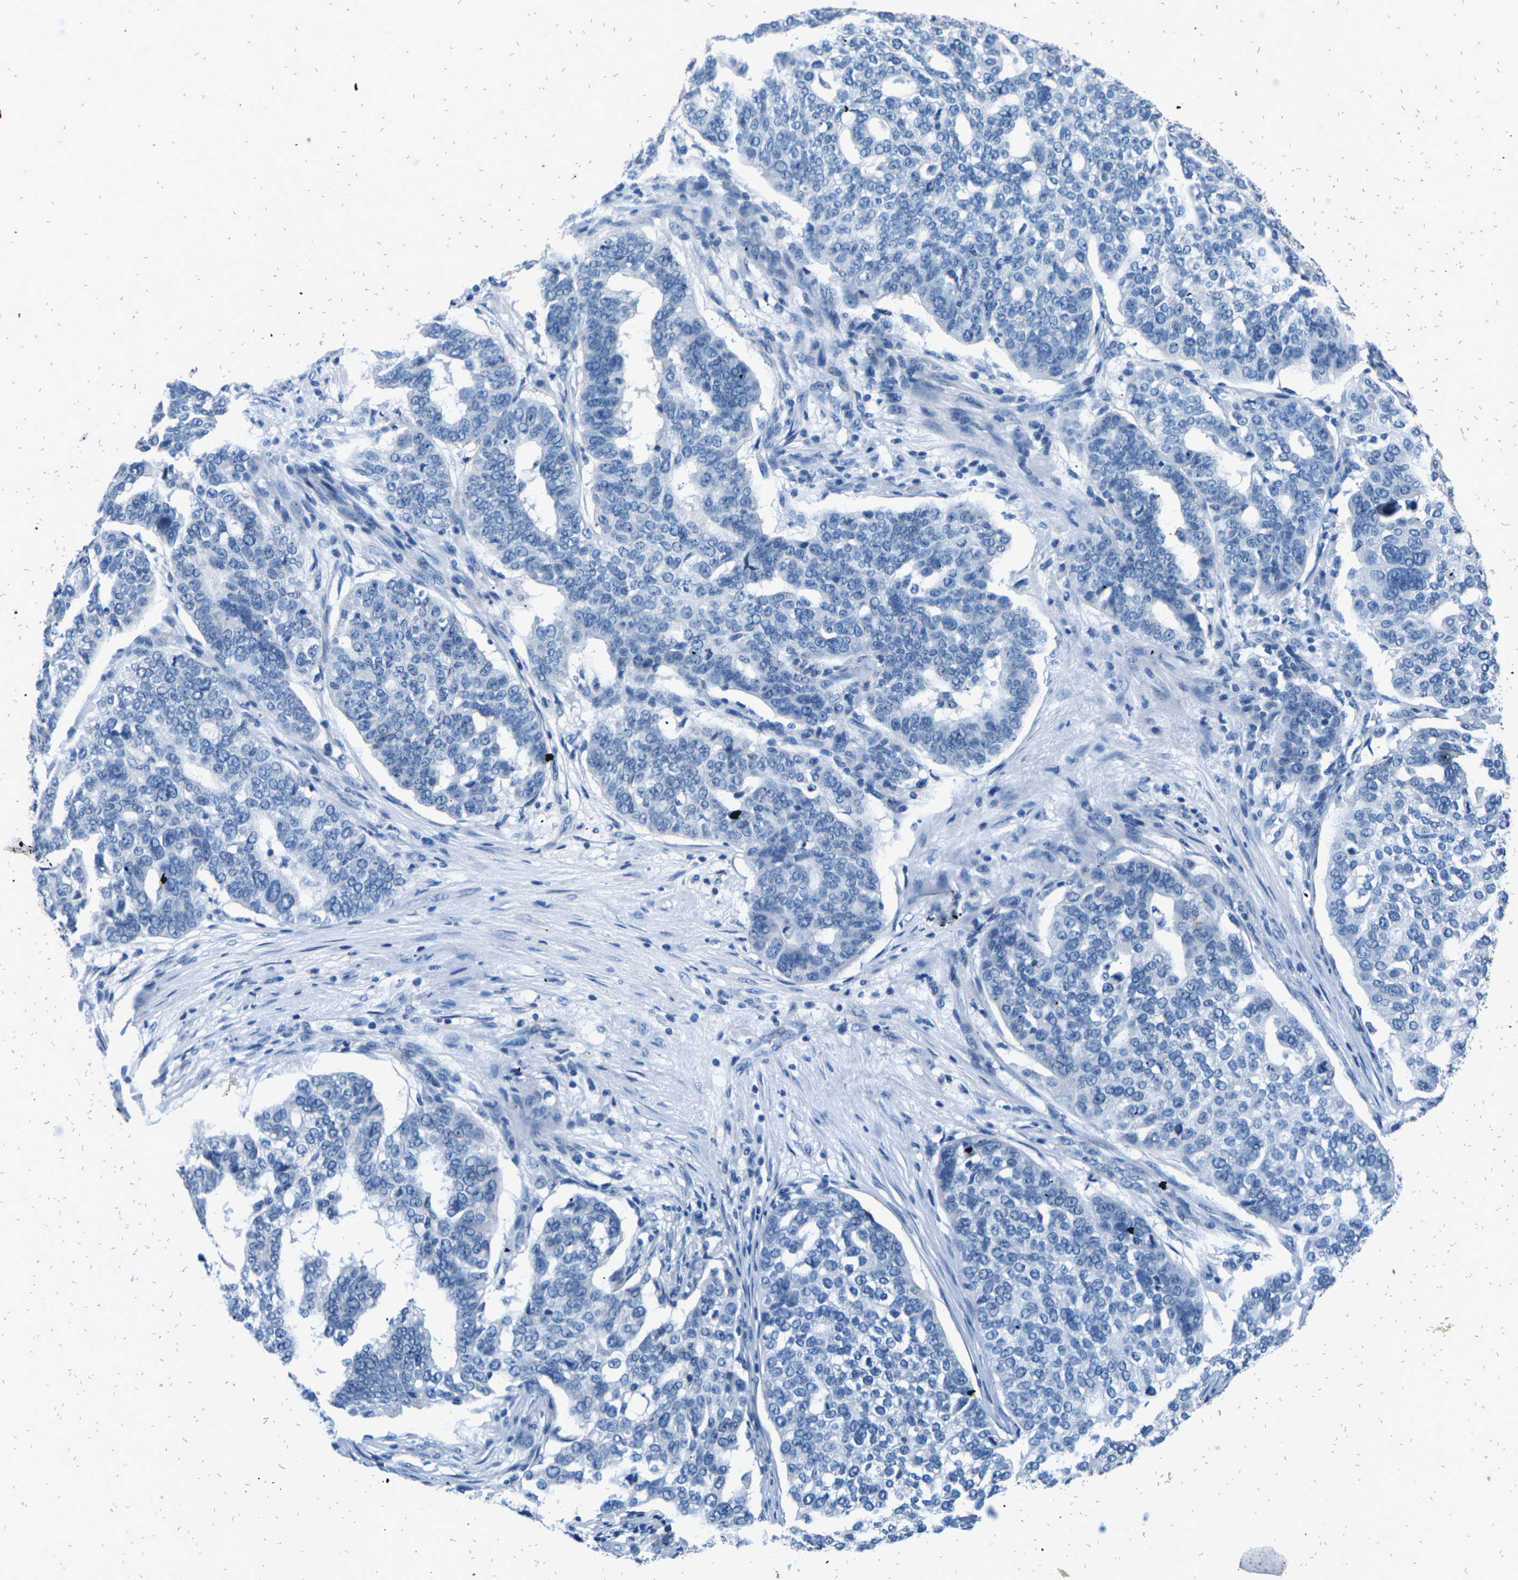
{"staining": {"intensity": "negative", "quantity": "none", "location": "none"}, "tissue": "ovarian cancer", "cell_type": "Tumor cells", "image_type": "cancer", "snomed": [{"axis": "morphology", "description": "Cystadenocarcinoma, serous, NOS"}, {"axis": "topography", "description": "Ovary"}], "caption": "This is an IHC micrograph of ovarian serous cystadenocarcinoma. There is no staining in tumor cells.", "gene": "UMOD", "patient": {"sex": "female", "age": 59}}